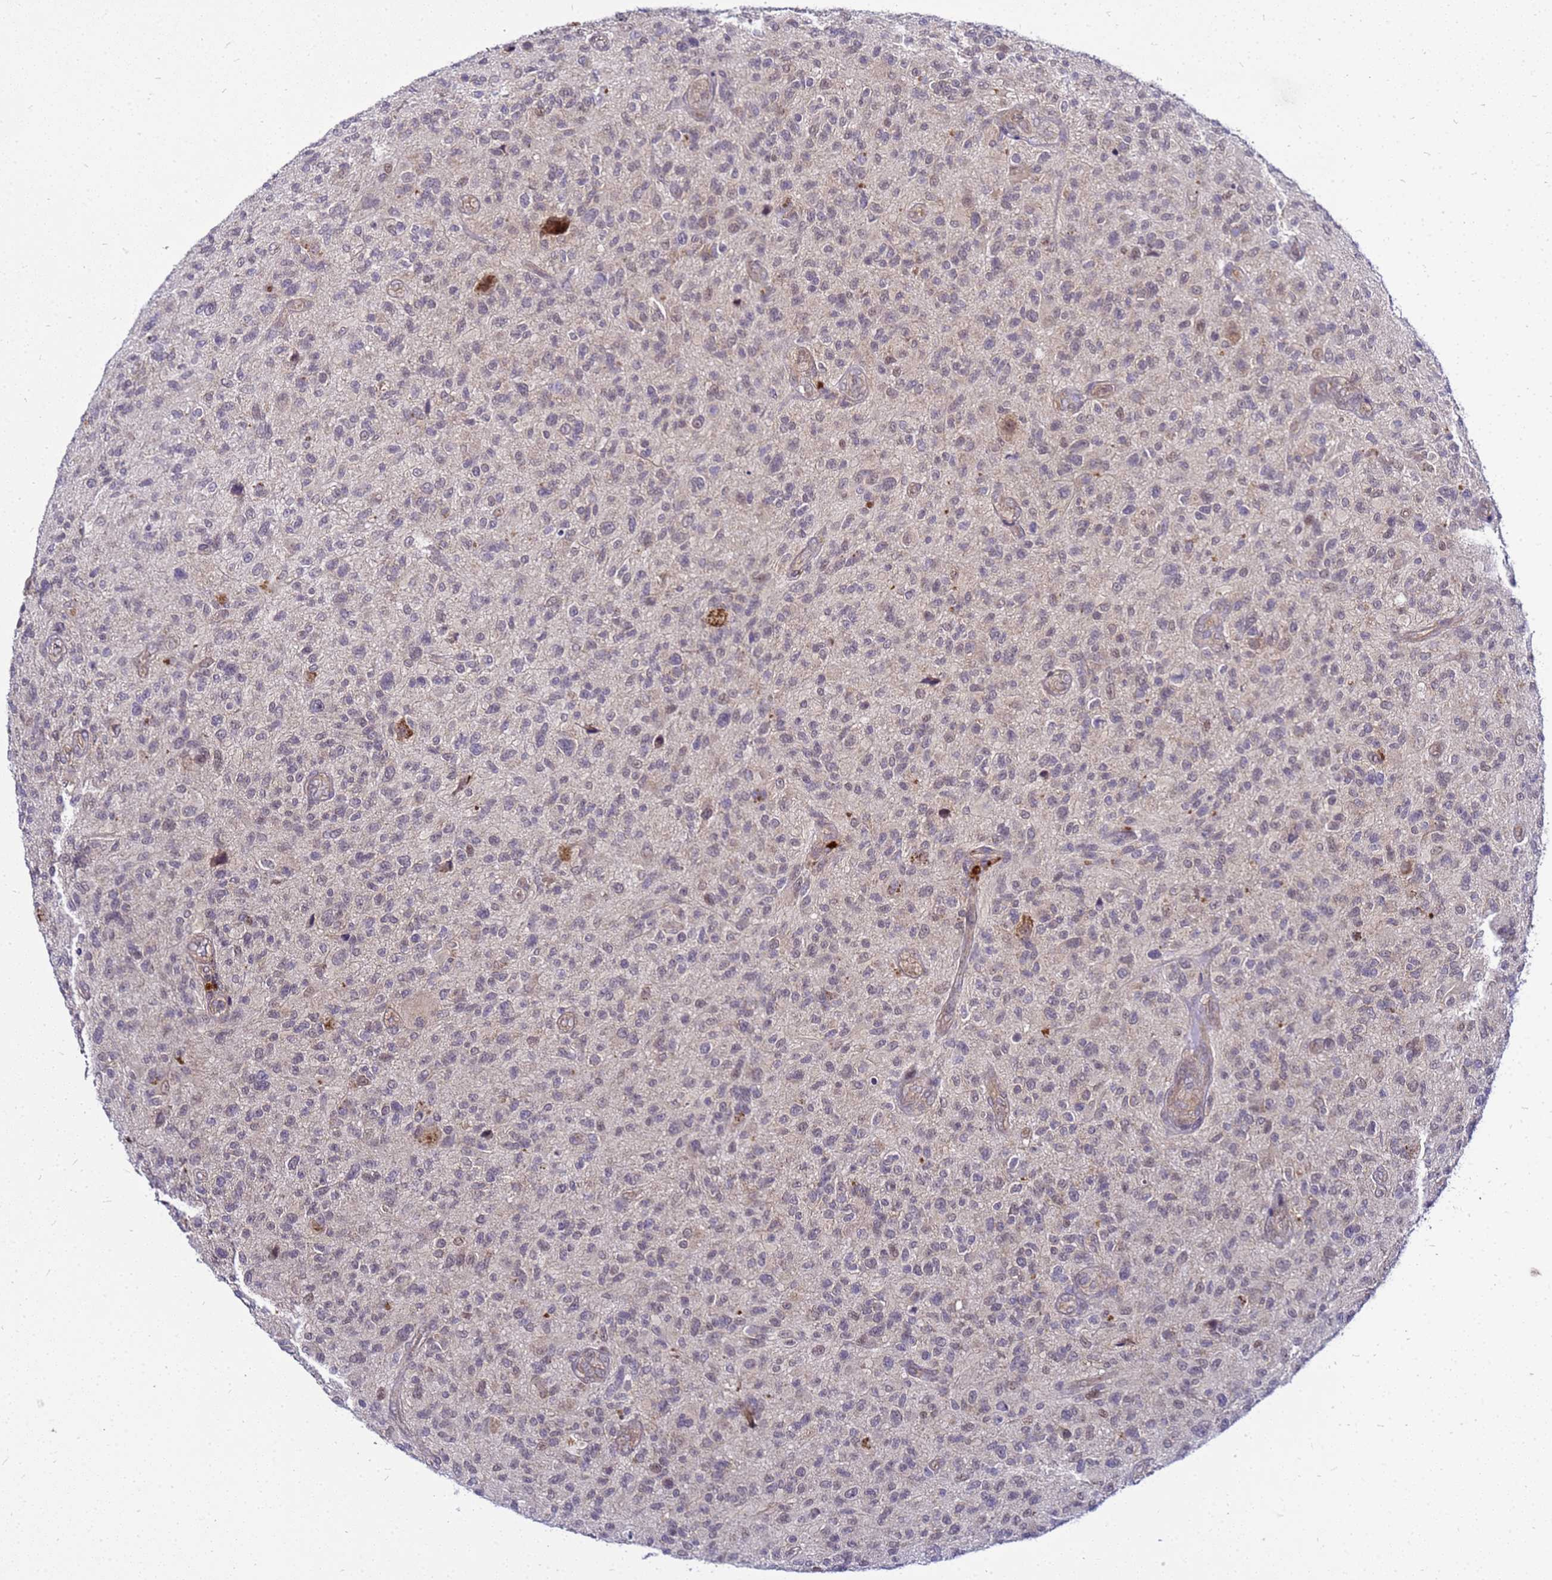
{"staining": {"intensity": "negative", "quantity": "none", "location": "none"}, "tissue": "glioma", "cell_type": "Tumor cells", "image_type": "cancer", "snomed": [{"axis": "morphology", "description": "Glioma, malignant, High grade"}, {"axis": "topography", "description": "Brain"}], "caption": "Immunohistochemistry of human malignant glioma (high-grade) shows no expression in tumor cells. (DAB immunohistochemistry (IHC) visualized using brightfield microscopy, high magnification).", "gene": "SAT1", "patient": {"sex": "male", "age": 47}}